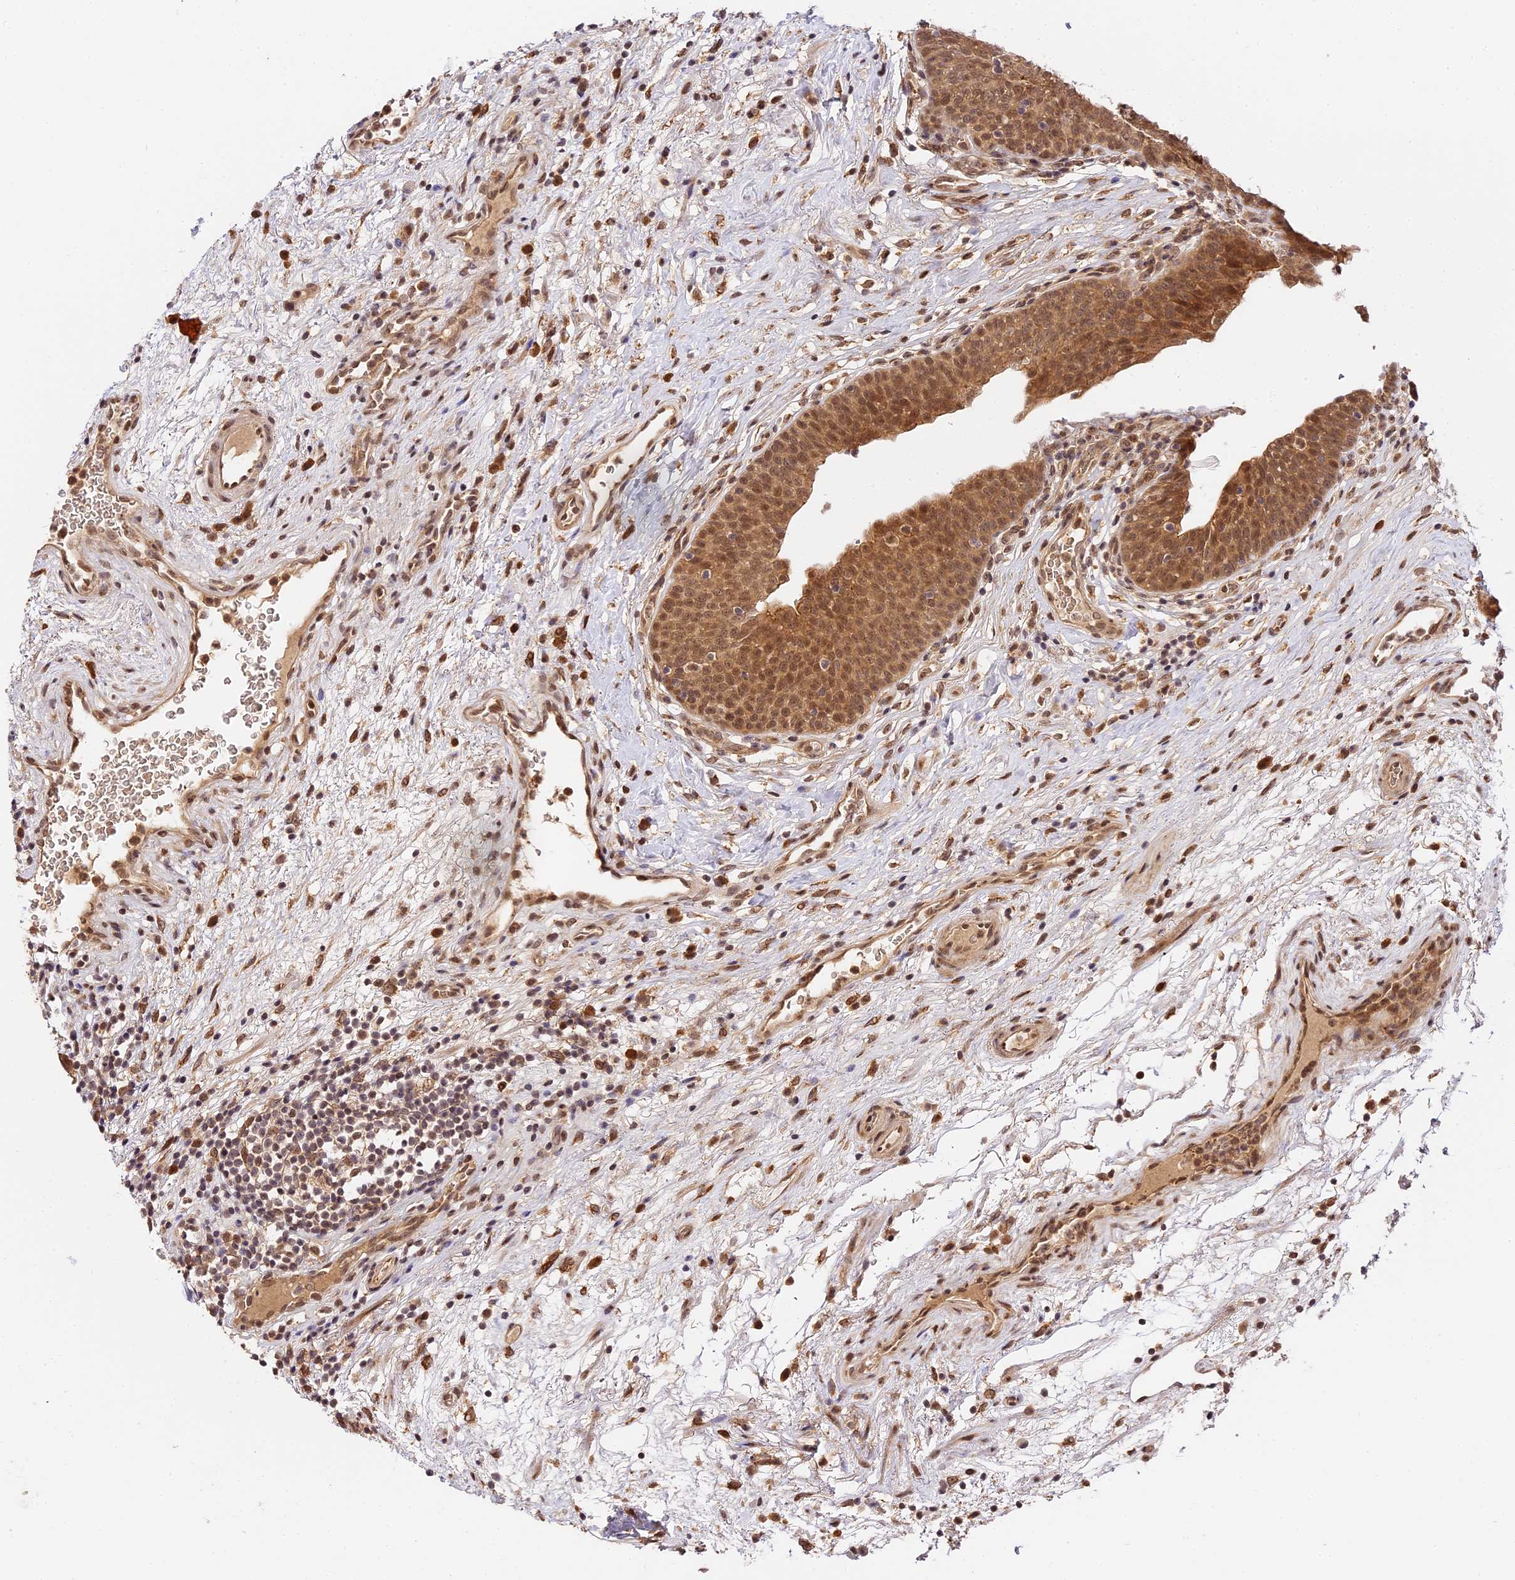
{"staining": {"intensity": "moderate", "quantity": ">75%", "location": "cytoplasmic/membranous,nuclear"}, "tissue": "urinary bladder", "cell_type": "Urothelial cells", "image_type": "normal", "snomed": [{"axis": "morphology", "description": "Normal tissue, NOS"}, {"axis": "topography", "description": "Urinary bladder"}], "caption": "Urothelial cells display medium levels of moderate cytoplasmic/membranous,nuclear staining in about >75% of cells in unremarkable human urinary bladder. (DAB (3,3'-diaminobenzidine) IHC, brown staining for protein, blue staining for nuclei).", "gene": "IMPACT", "patient": {"sex": "male", "age": 71}}